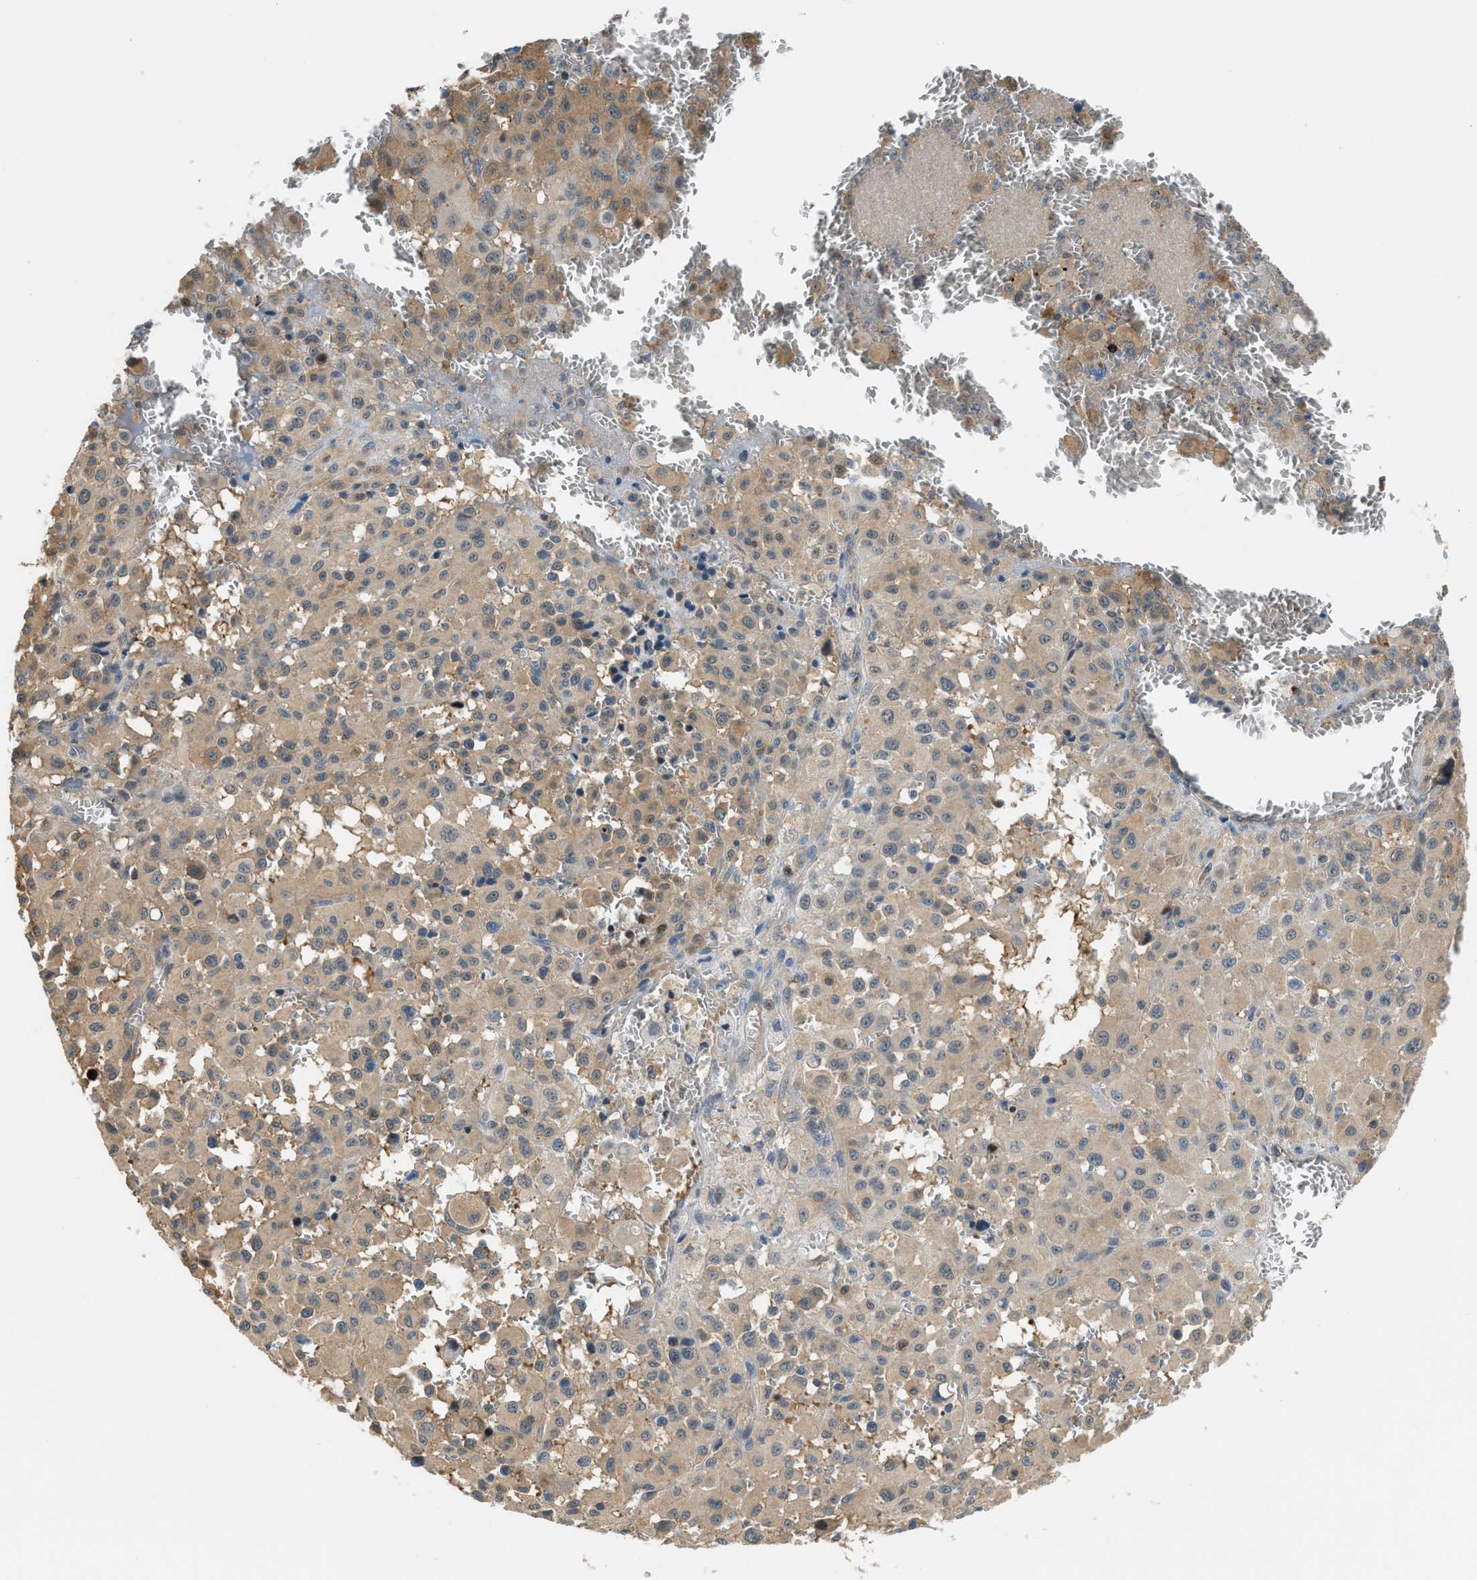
{"staining": {"intensity": "weak", "quantity": ">75%", "location": "cytoplasmic/membranous"}, "tissue": "melanoma", "cell_type": "Tumor cells", "image_type": "cancer", "snomed": [{"axis": "morphology", "description": "Malignant melanoma, NOS"}, {"axis": "topography", "description": "Skin"}], "caption": "Immunohistochemistry histopathology image of melanoma stained for a protein (brown), which shows low levels of weak cytoplasmic/membranous expression in approximately >75% of tumor cells.", "gene": "CBLB", "patient": {"sex": "female", "age": 81}}